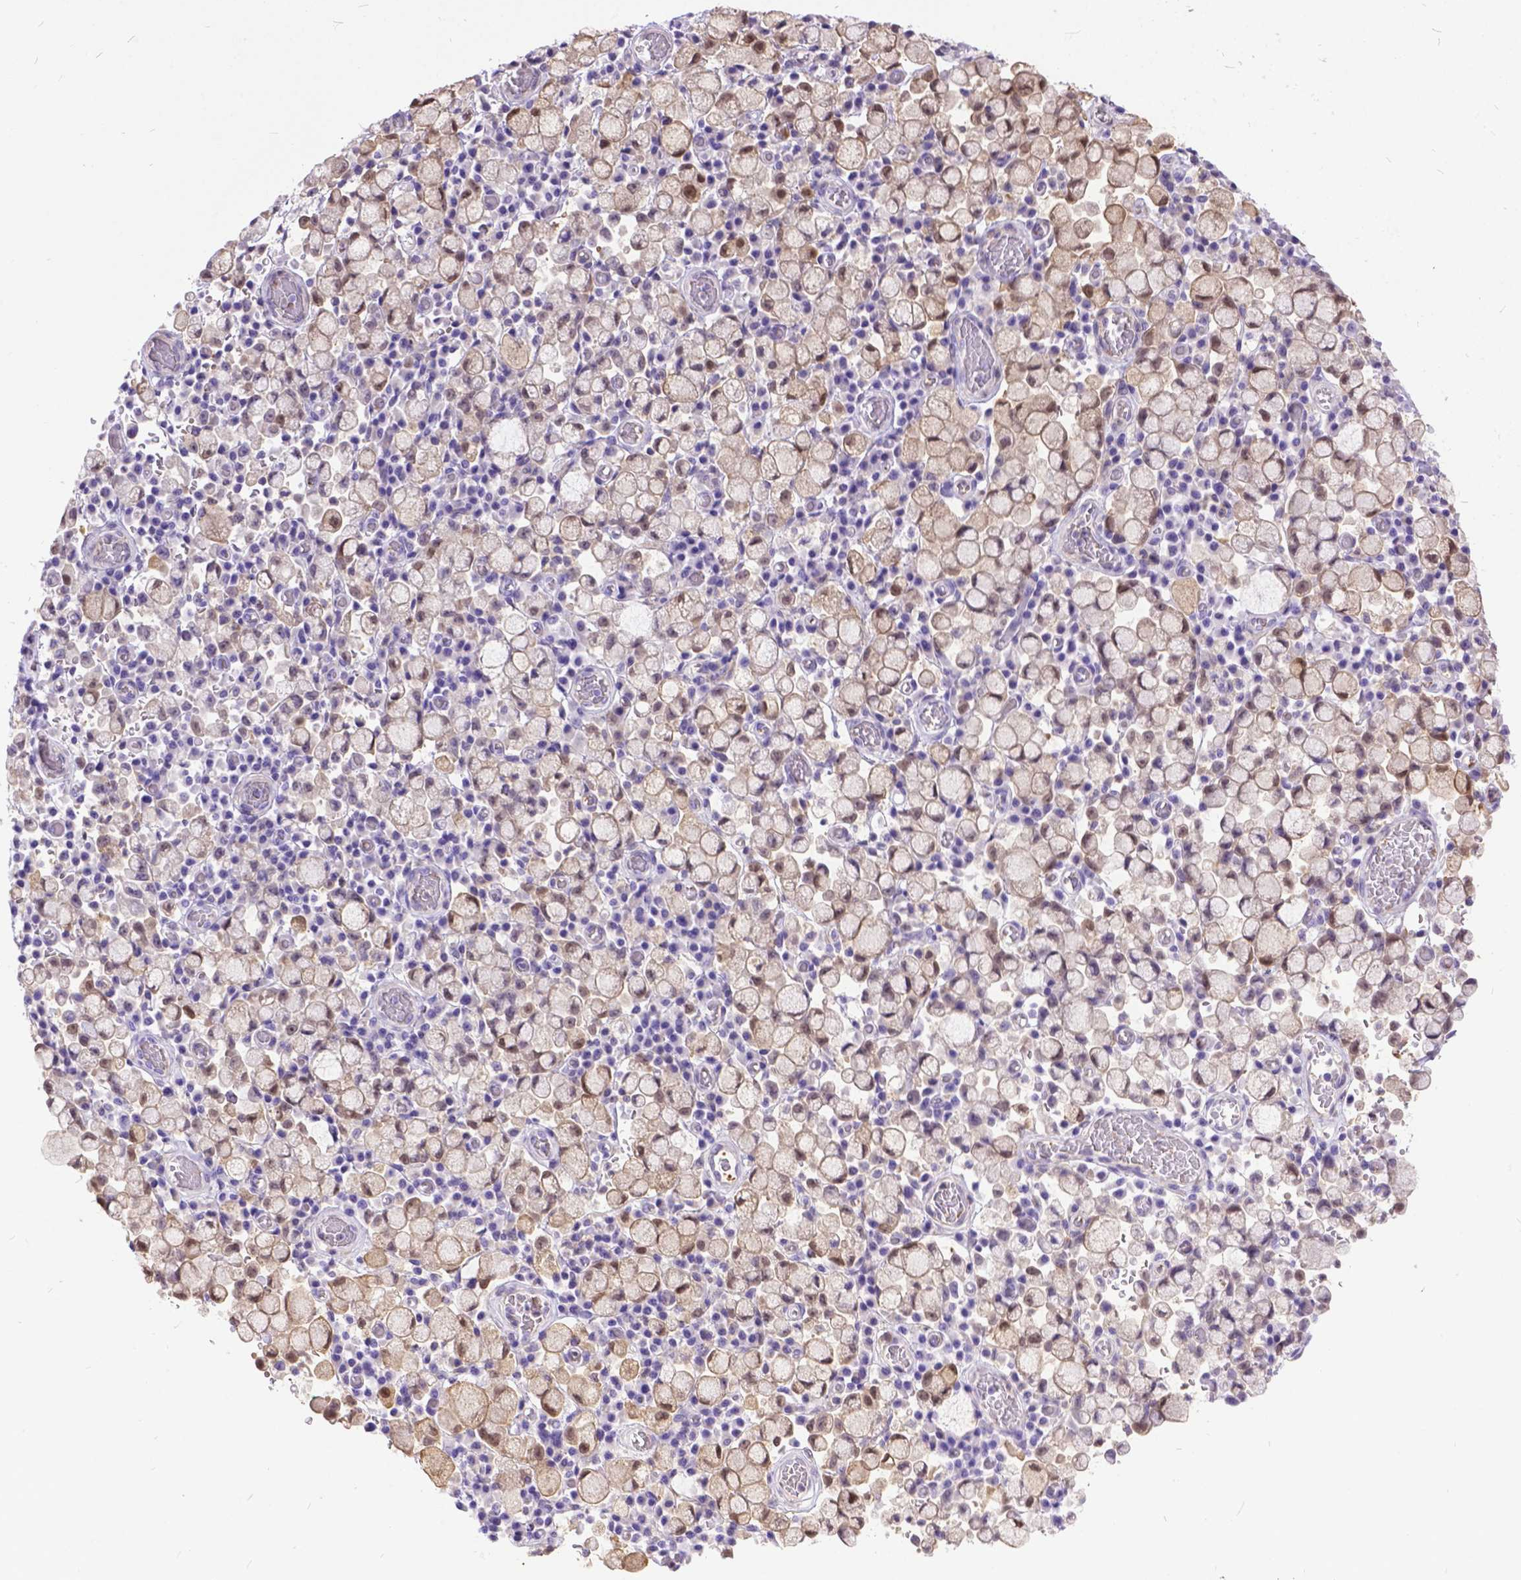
{"staining": {"intensity": "weak", "quantity": "25%-75%", "location": "nuclear"}, "tissue": "stomach cancer", "cell_type": "Tumor cells", "image_type": "cancer", "snomed": [{"axis": "morphology", "description": "Adenocarcinoma, NOS"}, {"axis": "topography", "description": "Stomach"}], "caption": "Tumor cells exhibit low levels of weak nuclear positivity in about 25%-75% of cells in stomach cancer. (Stains: DAB in brown, nuclei in blue, Microscopy: brightfield microscopy at high magnification).", "gene": "TMEM169", "patient": {"sex": "male", "age": 58}}